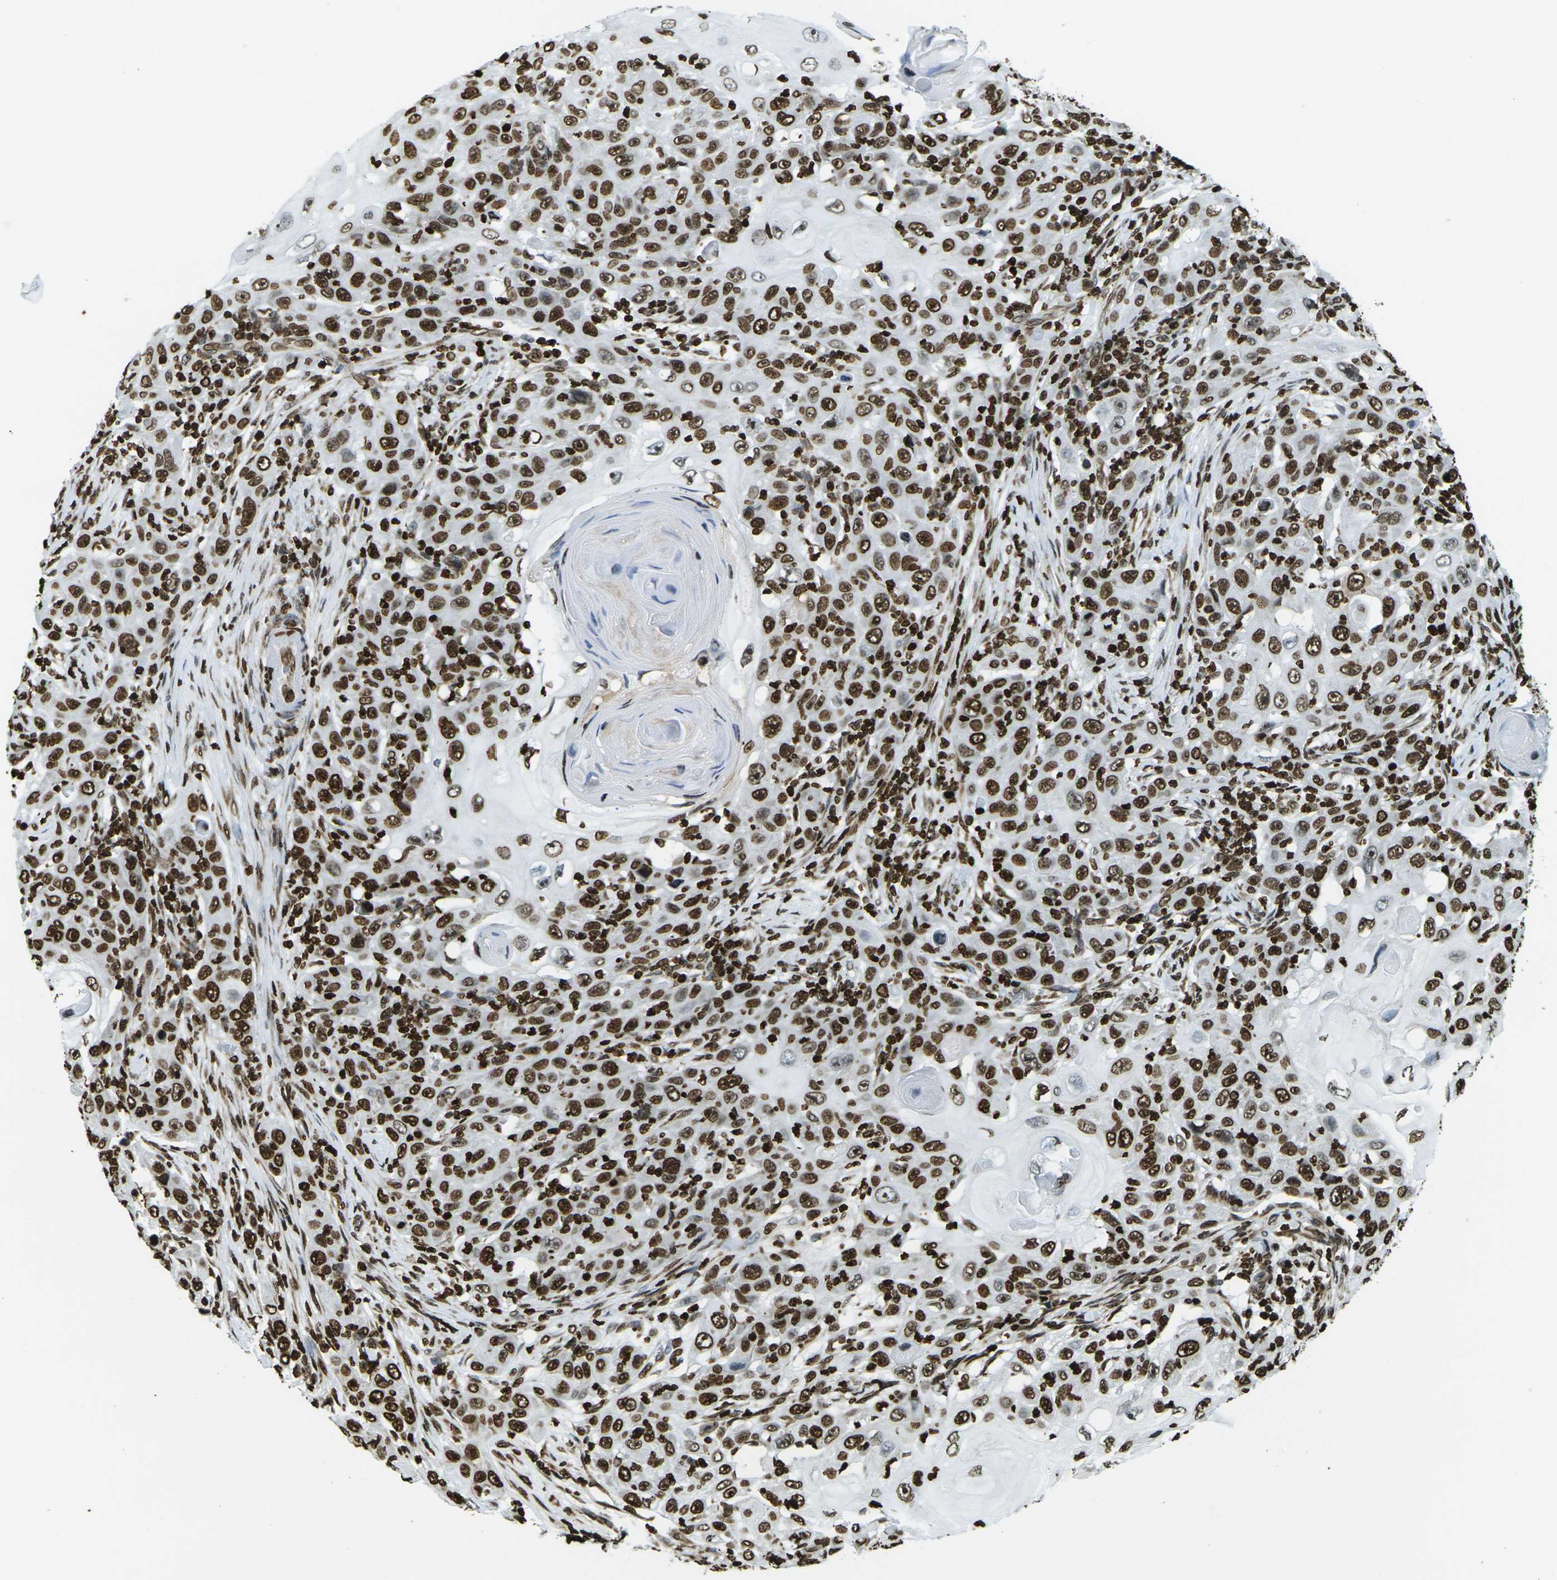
{"staining": {"intensity": "strong", "quantity": ">75%", "location": "nuclear"}, "tissue": "skin cancer", "cell_type": "Tumor cells", "image_type": "cancer", "snomed": [{"axis": "morphology", "description": "Squamous cell carcinoma, NOS"}, {"axis": "topography", "description": "Skin"}], "caption": "Human skin cancer (squamous cell carcinoma) stained with a brown dye demonstrates strong nuclear positive expression in approximately >75% of tumor cells.", "gene": "H1-2", "patient": {"sex": "female", "age": 88}}